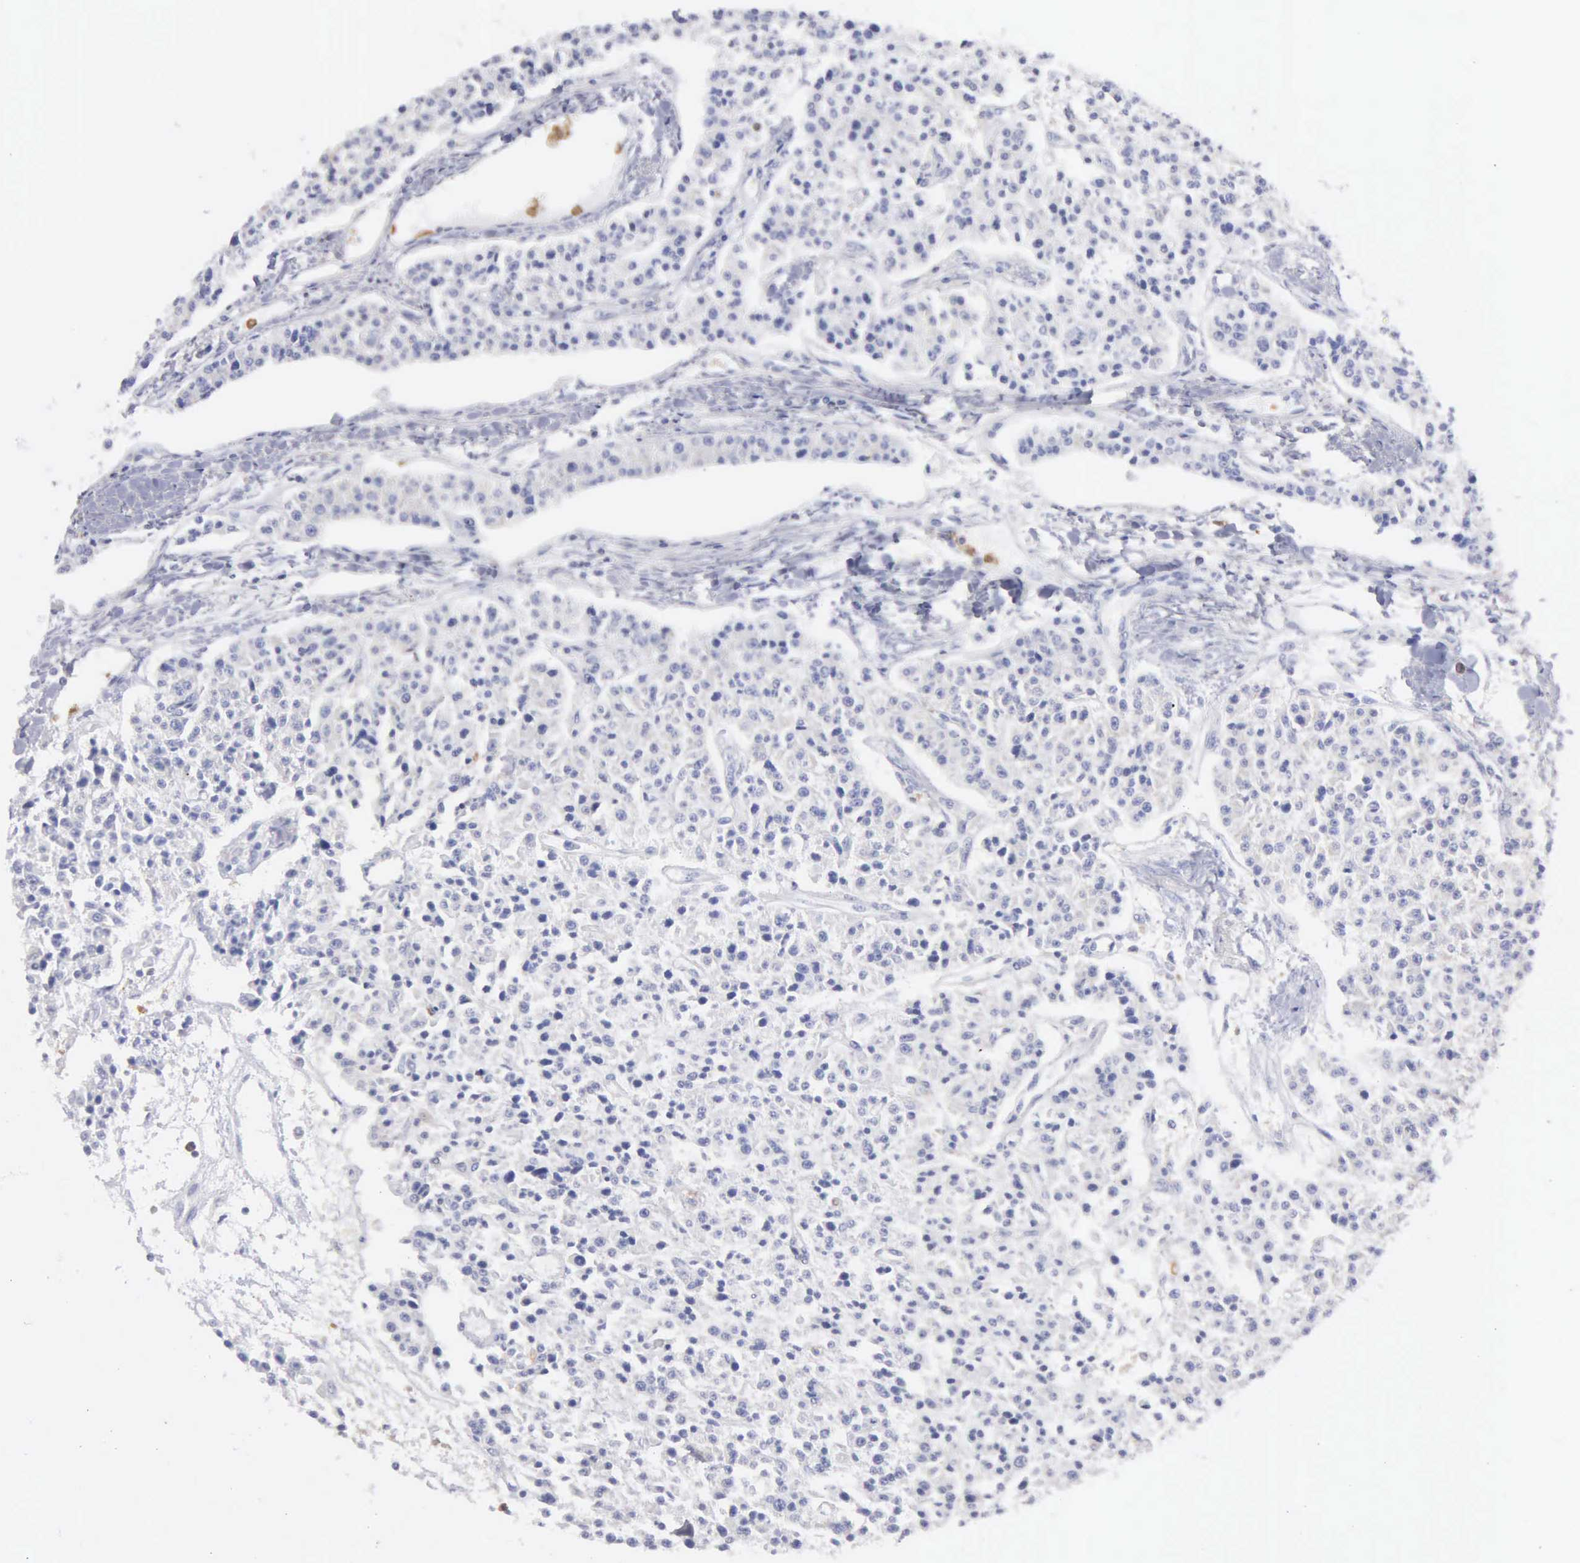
{"staining": {"intensity": "negative", "quantity": "none", "location": "none"}, "tissue": "carcinoid", "cell_type": "Tumor cells", "image_type": "cancer", "snomed": [{"axis": "morphology", "description": "Carcinoid, malignant, NOS"}, {"axis": "topography", "description": "Stomach"}], "caption": "The photomicrograph displays no staining of tumor cells in carcinoid.", "gene": "G6PD", "patient": {"sex": "female", "age": 76}}